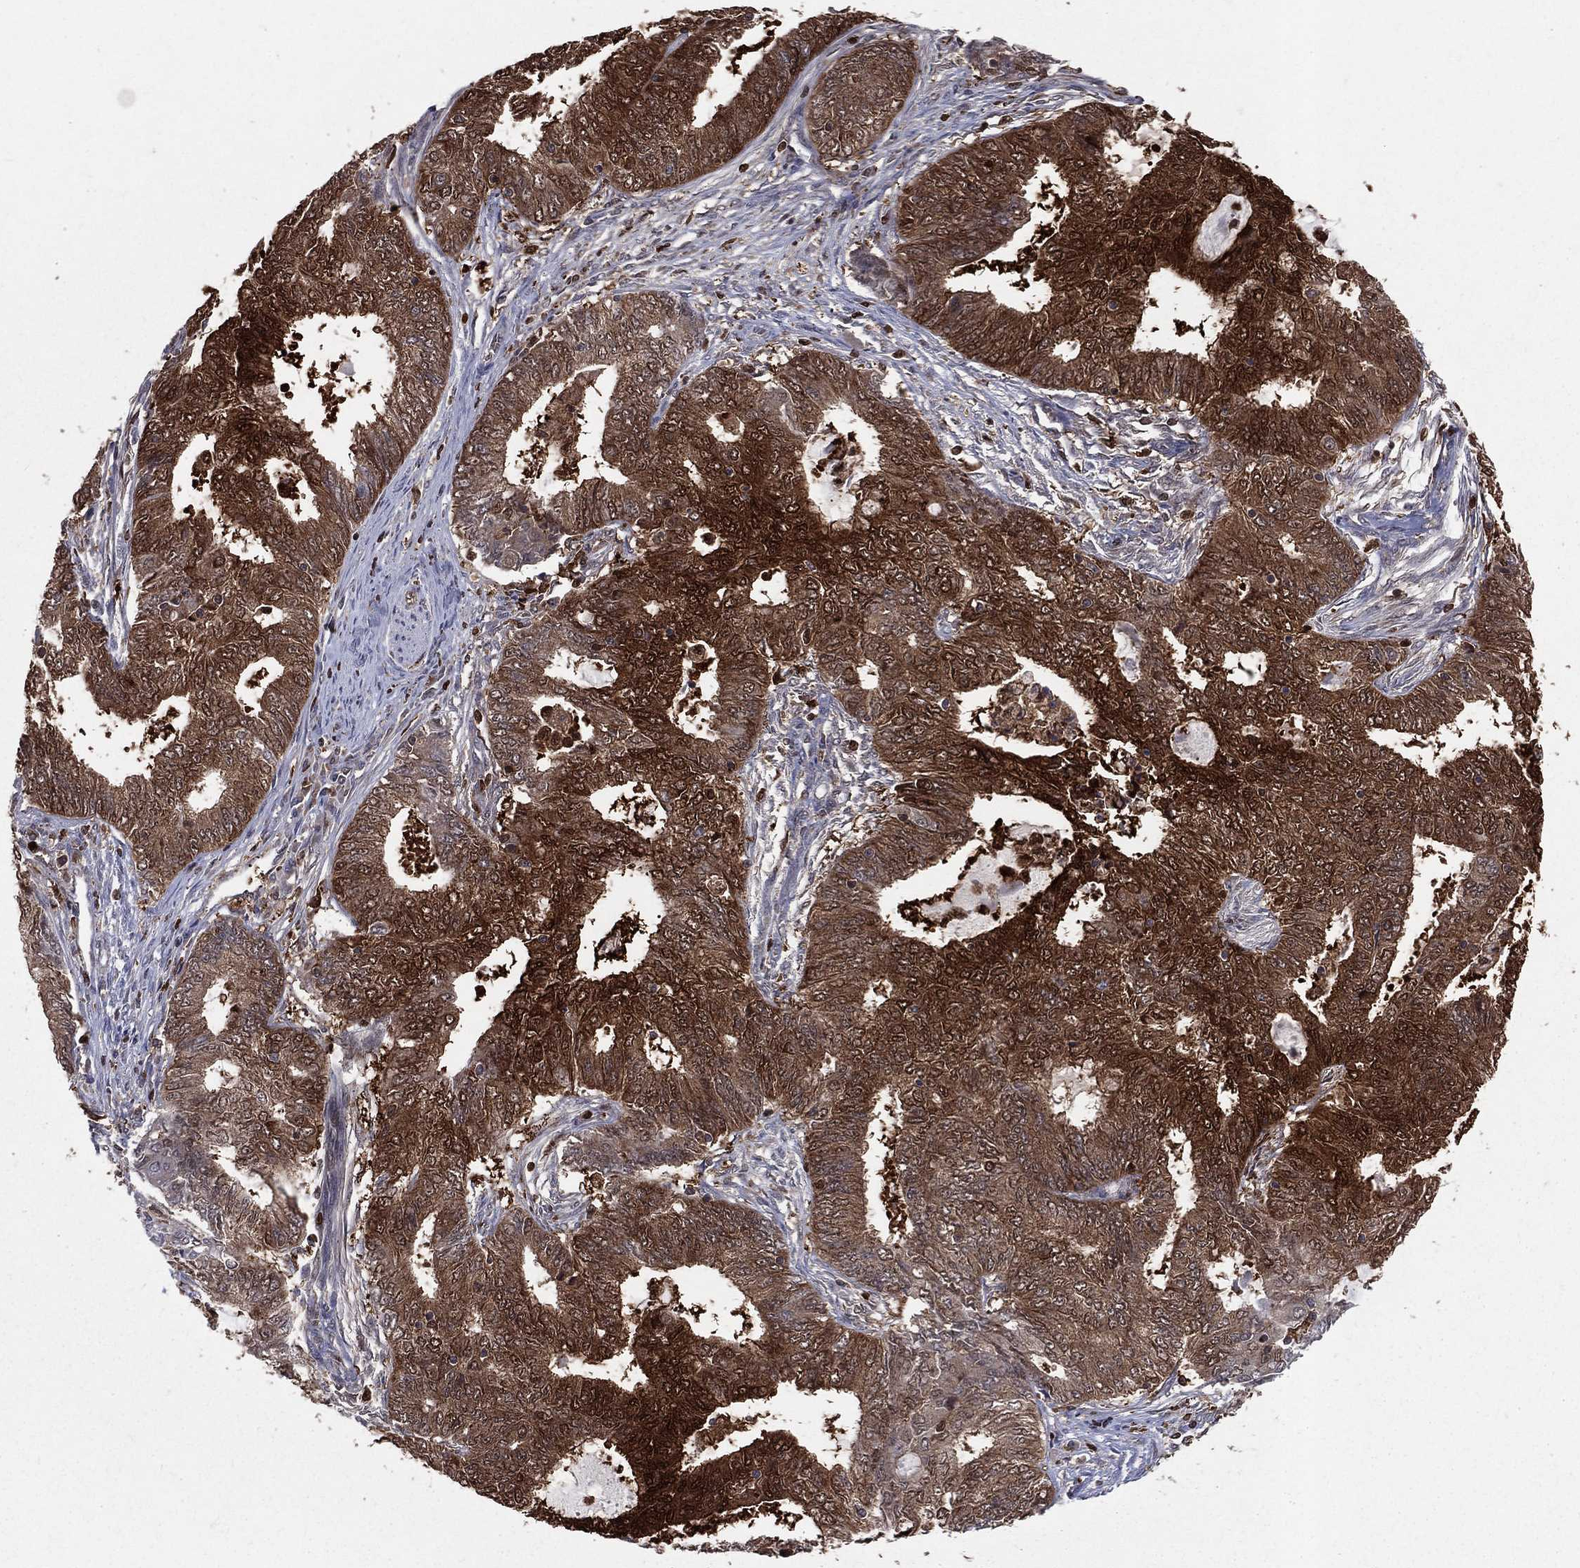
{"staining": {"intensity": "strong", "quantity": ">75%", "location": "cytoplasmic/membranous"}, "tissue": "endometrial cancer", "cell_type": "Tumor cells", "image_type": "cancer", "snomed": [{"axis": "morphology", "description": "Adenocarcinoma, NOS"}, {"axis": "topography", "description": "Endometrium"}], "caption": "The immunohistochemical stain shows strong cytoplasmic/membranous positivity in tumor cells of endometrial adenocarcinoma tissue.", "gene": "ENO1", "patient": {"sex": "female", "age": 62}}